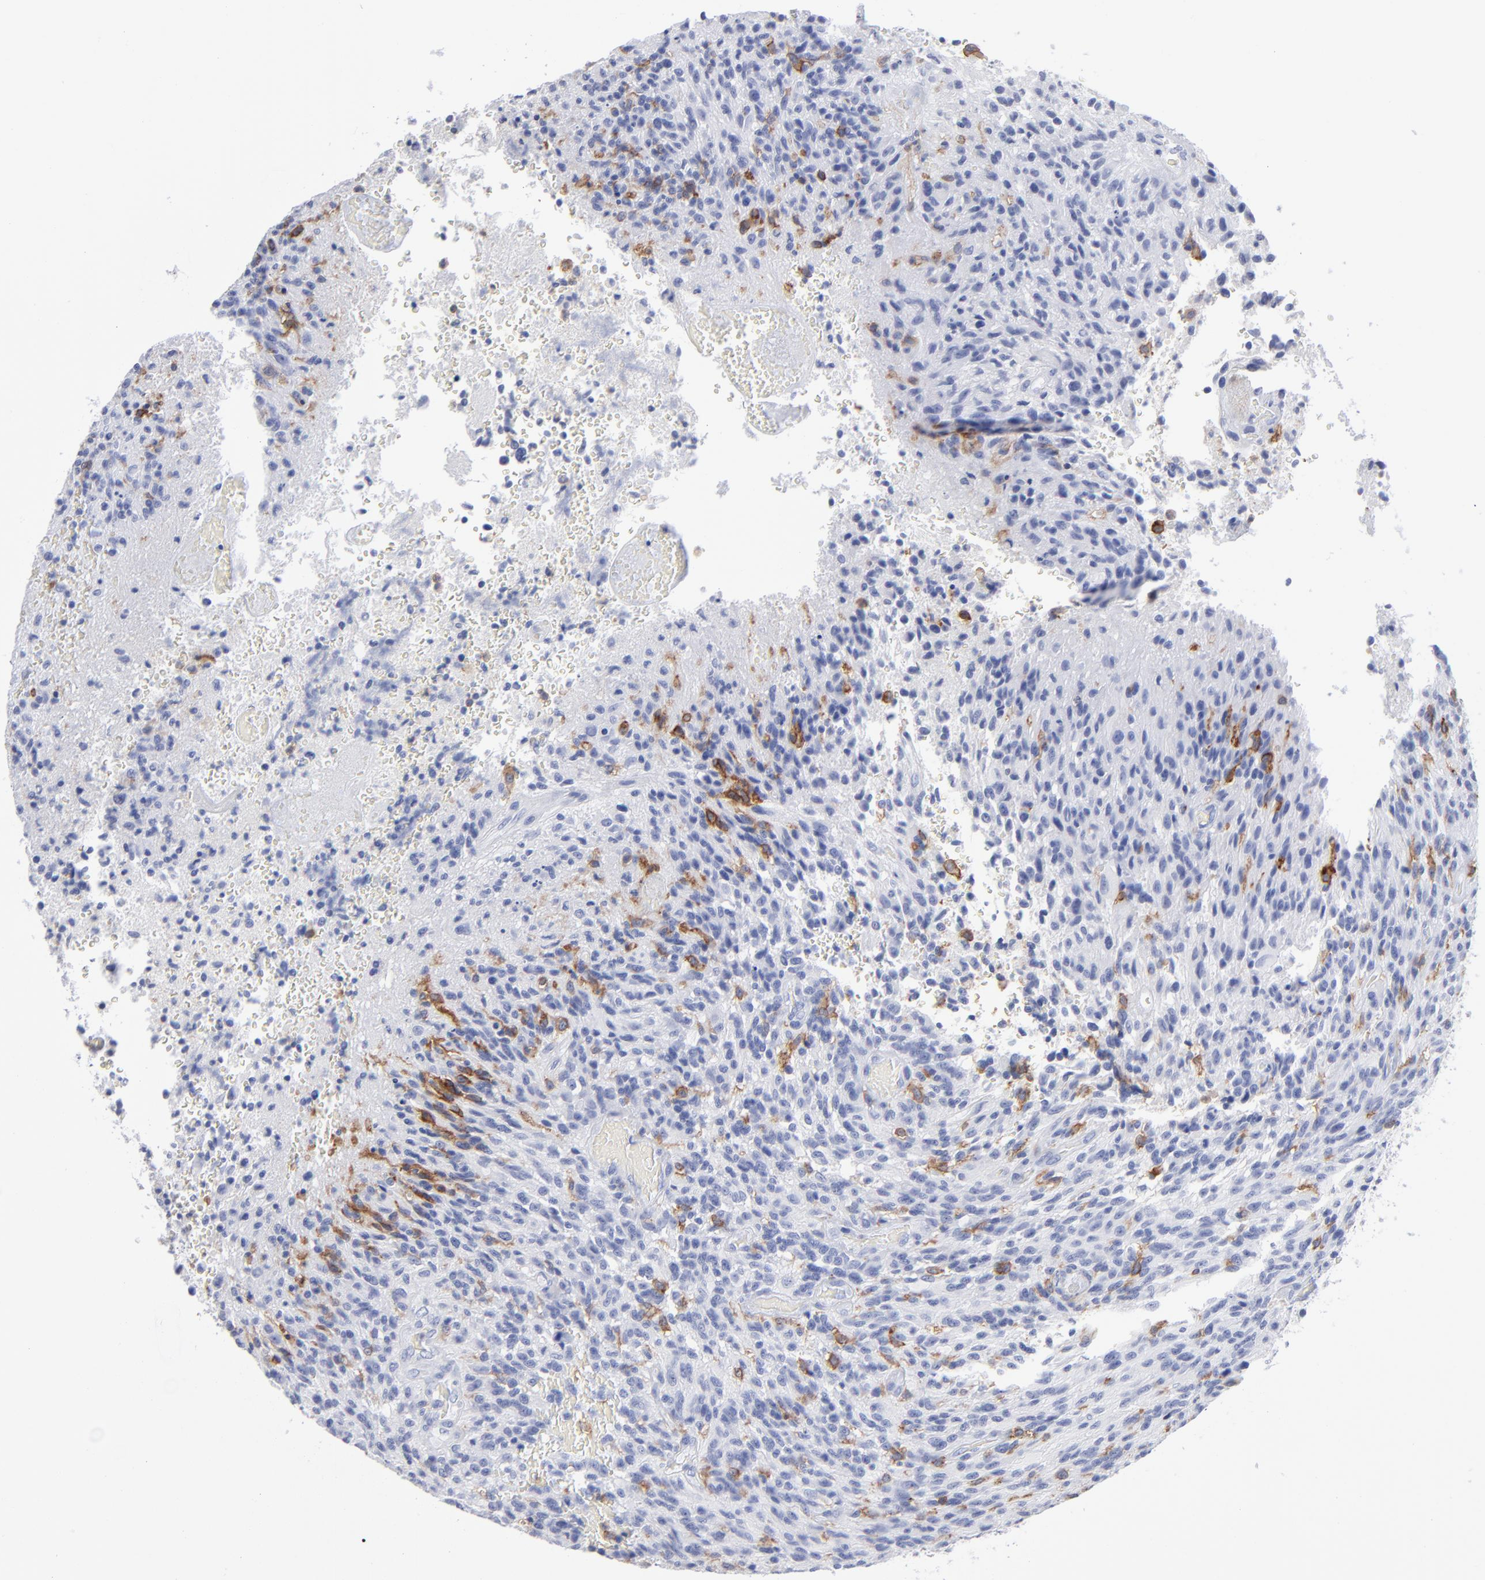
{"staining": {"intensity": "negative", "quantity": "none", "location": "none"}, "tissue": "glioma", "cell_type": "Tumor cells", "image_type": "cancer", "snomed": [{"axis": "morphology", "description": "Normal tissue, NOS"}, {"axis": "morphology", "description": "Glioma, malignant, High grade"}, {"axis": "topography", "description": "Cerebral cortex"}], "caption": "Tumor cells are negative for brown protein staining in glioma.", "gene": "LAT2", "patient": {"sex": "male", "age": 56}}